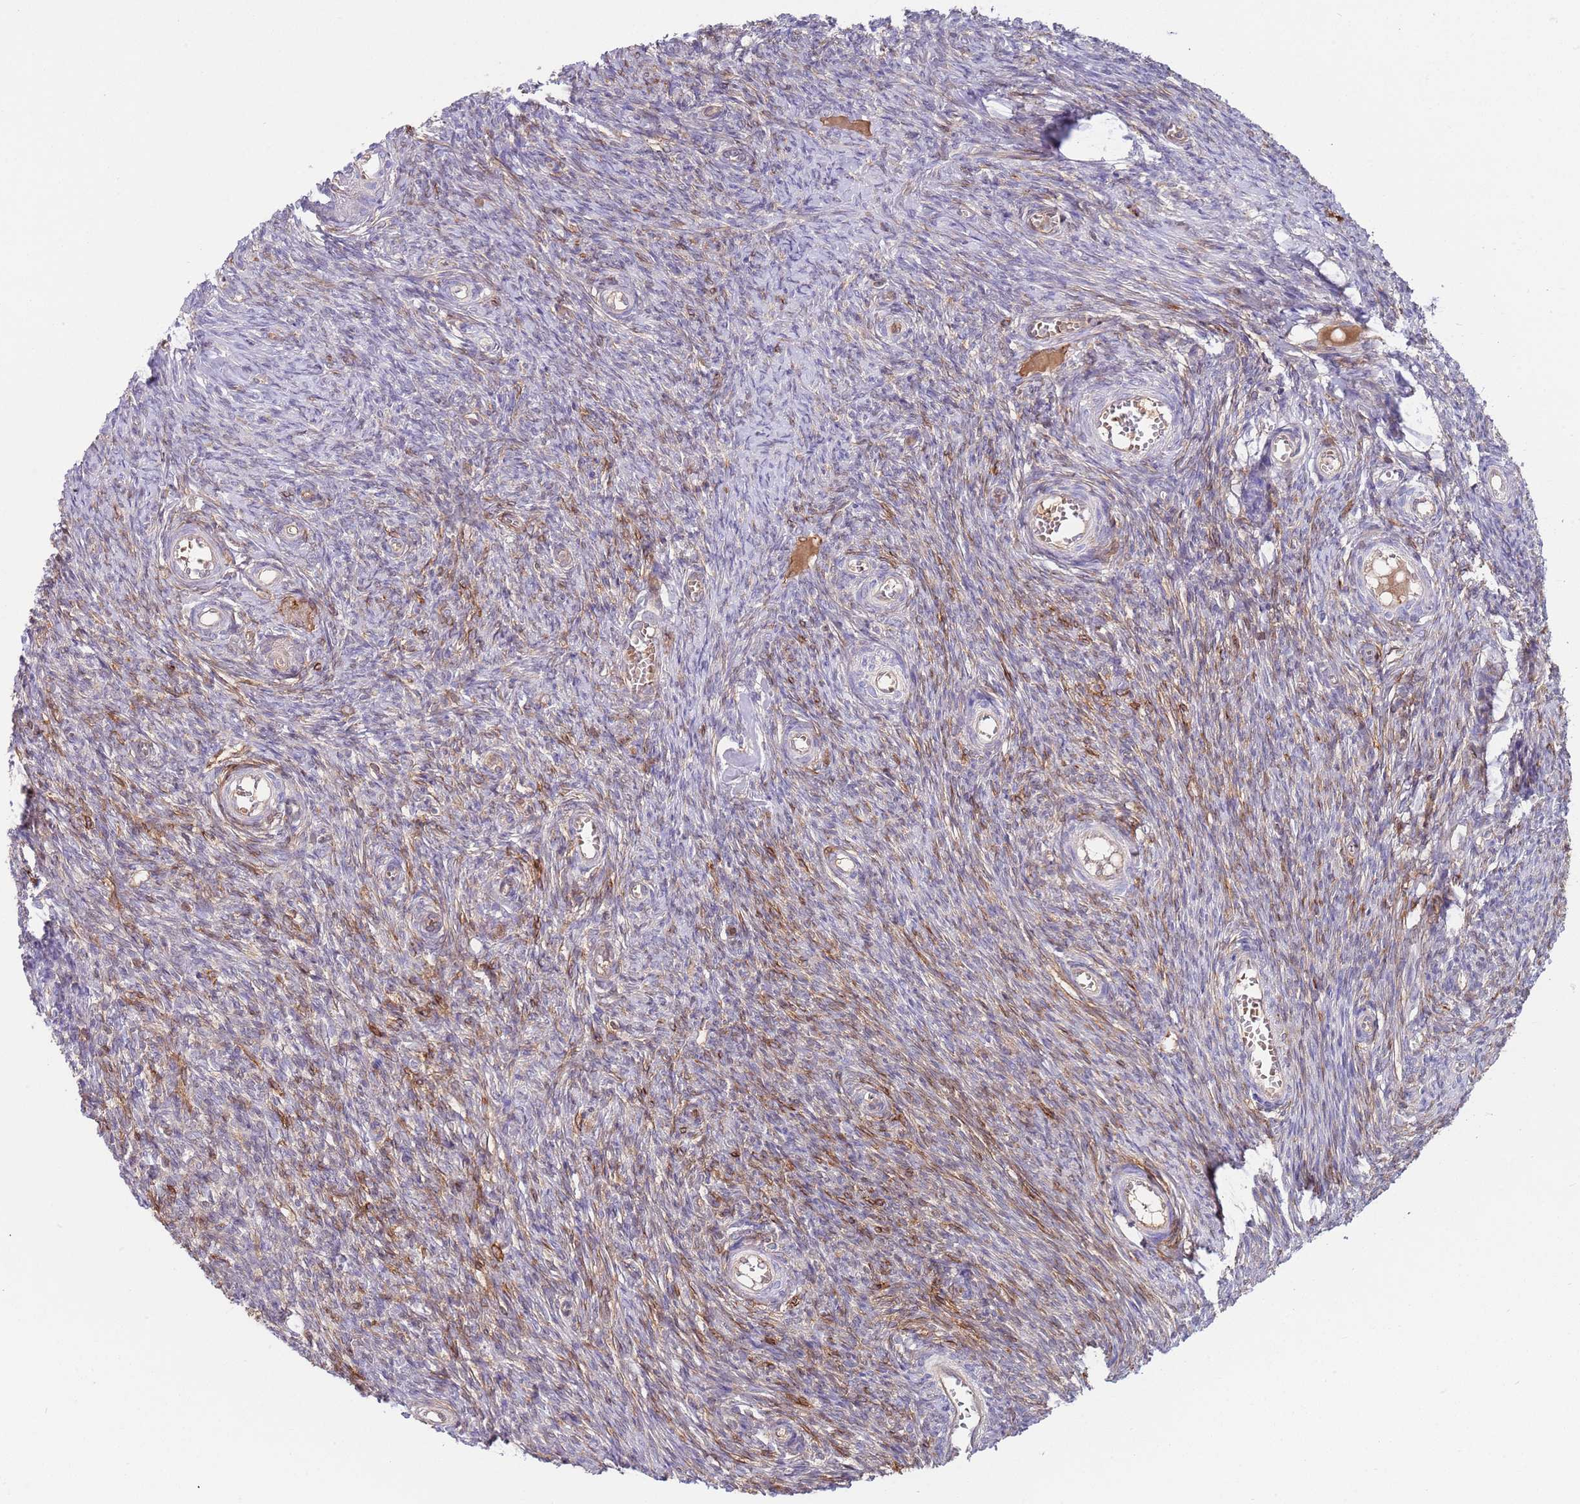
{"staining": {"intensity": "moderate", "quantity": "25%-75%", "location": "cytoplasmic/membranous"}, "tissue": "ovary", "cell_type": "Ovarian stroma cells", "image_type": "normal", "snomed": [{"axis": "morphology", "description": "Normal tissue, NOS"}, {"axis": "topography", "description": "Ovary"}], "caption": "DAB immunohistochemical staining of unremarkable human ovary reveals moderate cytoplasmic/membranous protein positivity in approximately 25%-75% of ovarian stroma cells.", "gene": "GSDMD", "patient": {"sex": "female", "age": 44}}